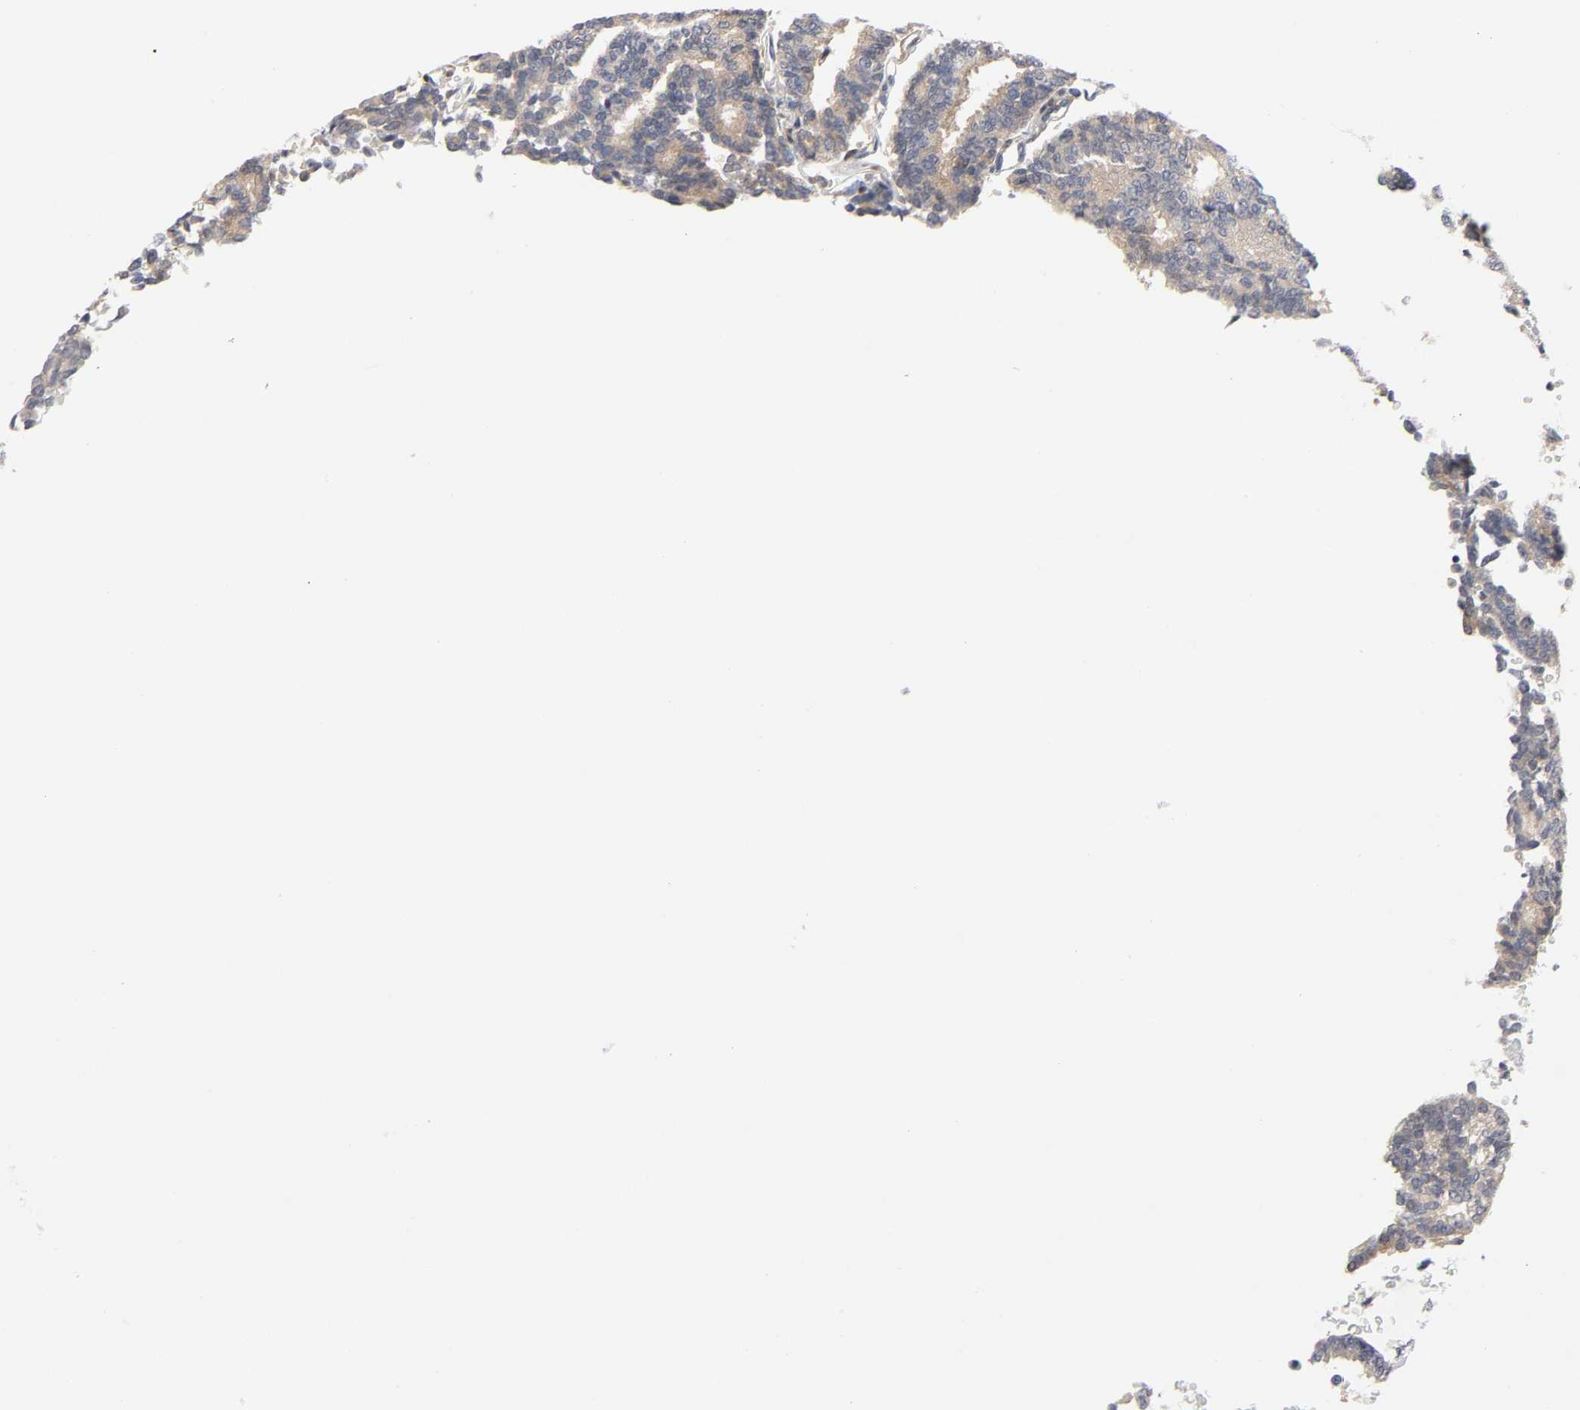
{"staining": {"intensity": "weak", "quantity": ">75%", "location": "cytoplasmic/membranous"}, "tissue": "thyroid cancer", "cell_type": "Tumor cells", "image_type": "cancer", "snomed": [{"axis": "morphology", "description": "Papillary adenocarcinoma, NOS"}, {"axis": "topography", "description": "Thyroid gland"}], "caption": "Tumor cells reveal low levels of weak cytoplasmic/membranous positivity in about >75% of cells in thyroid cancer (papillary adenocarcinoma).", "gene": "PTEN", "patient": {"sex": "female", "age": 35}}